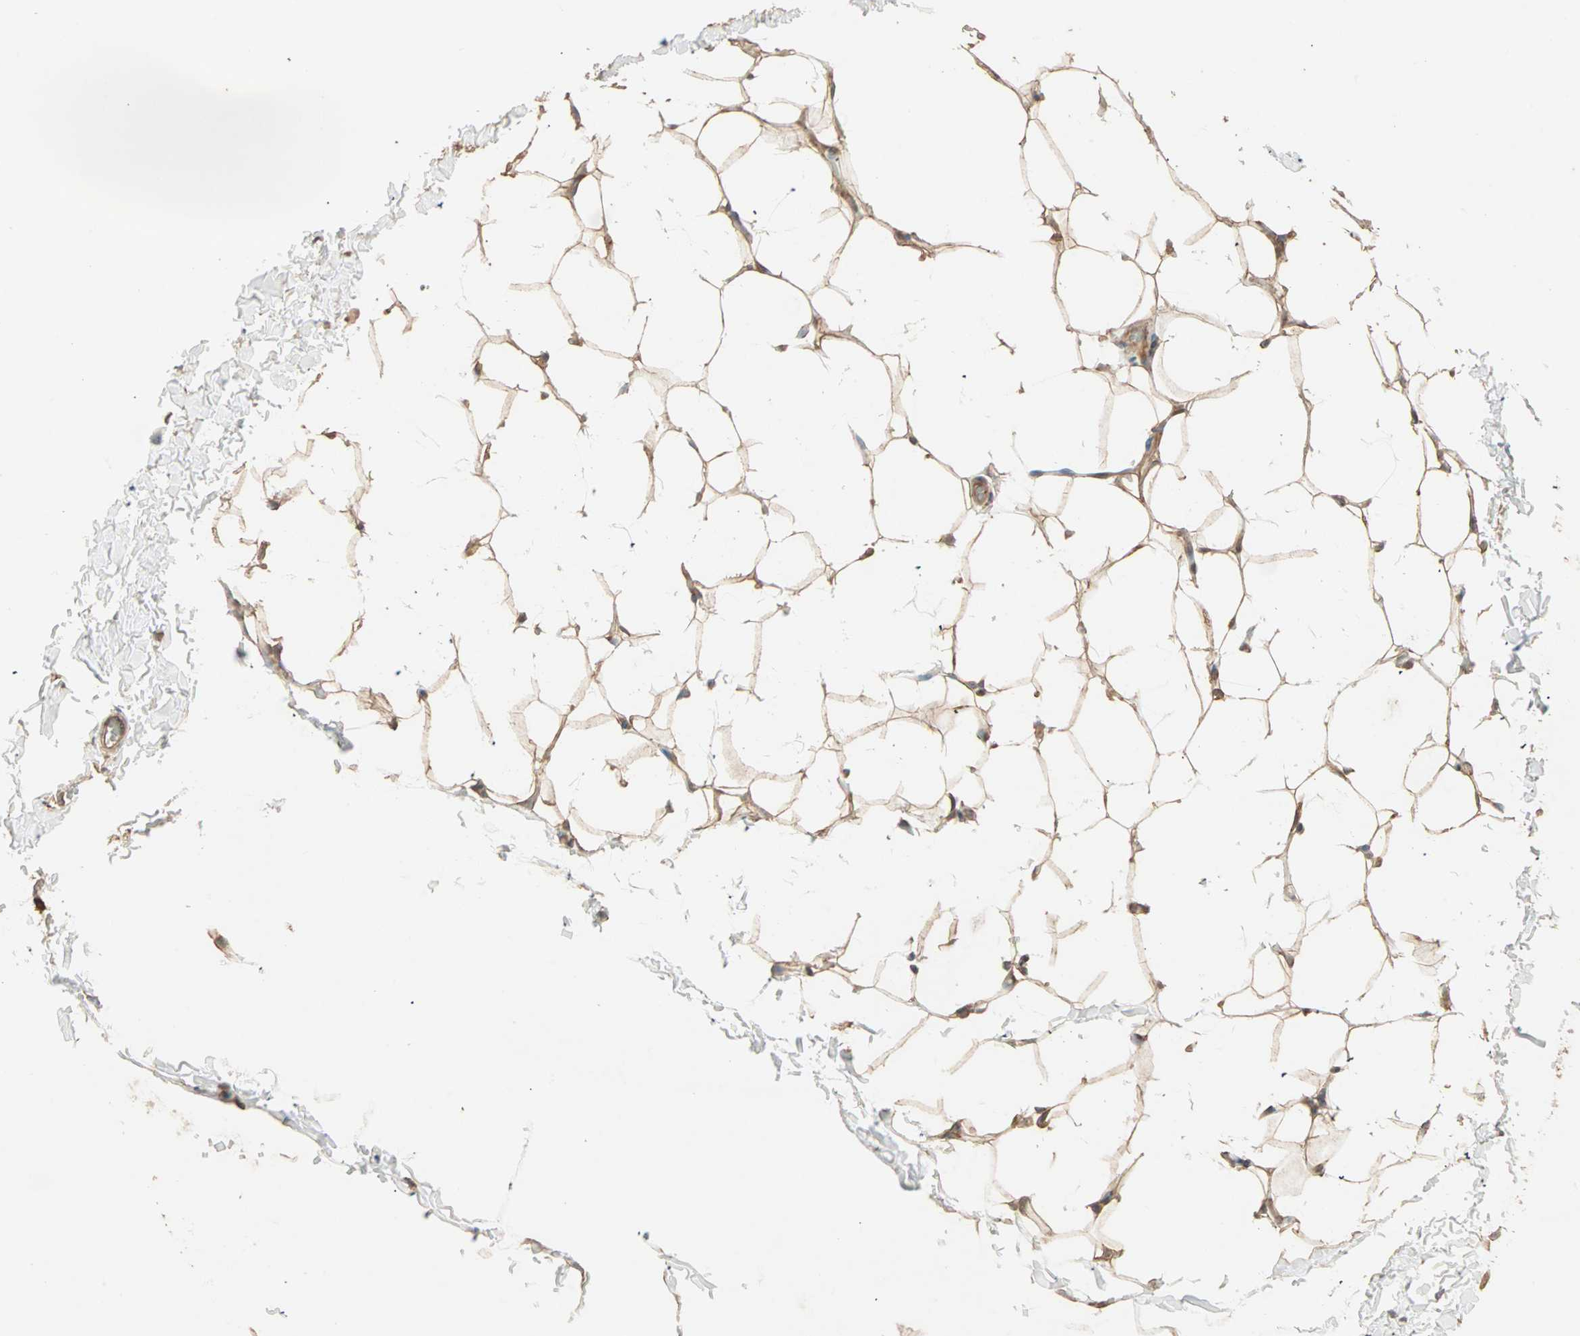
{"staining": {"intensity": "moderate", "quantity": ">75%", "location": "cytoplasmic/membranous"}, "tissue": "adipose tissue", "cell_type": "Adipocytes", "image_type": "normal", "snomed": [{"axis": "morphology", "description": "Normal tissue, NOS"}, {"axis": "topography", "description": "Soft tissue"}], "caption": "Immunohistochemical staining of benign human adipose tissue displays >75% levels of moderate cytoplasmic/membranous protein expression in about >75% of adipocytes. Nuclei are stained in blue.", "gene": "EIF4G2", "patient": {"sex": "male", "age": 26}}